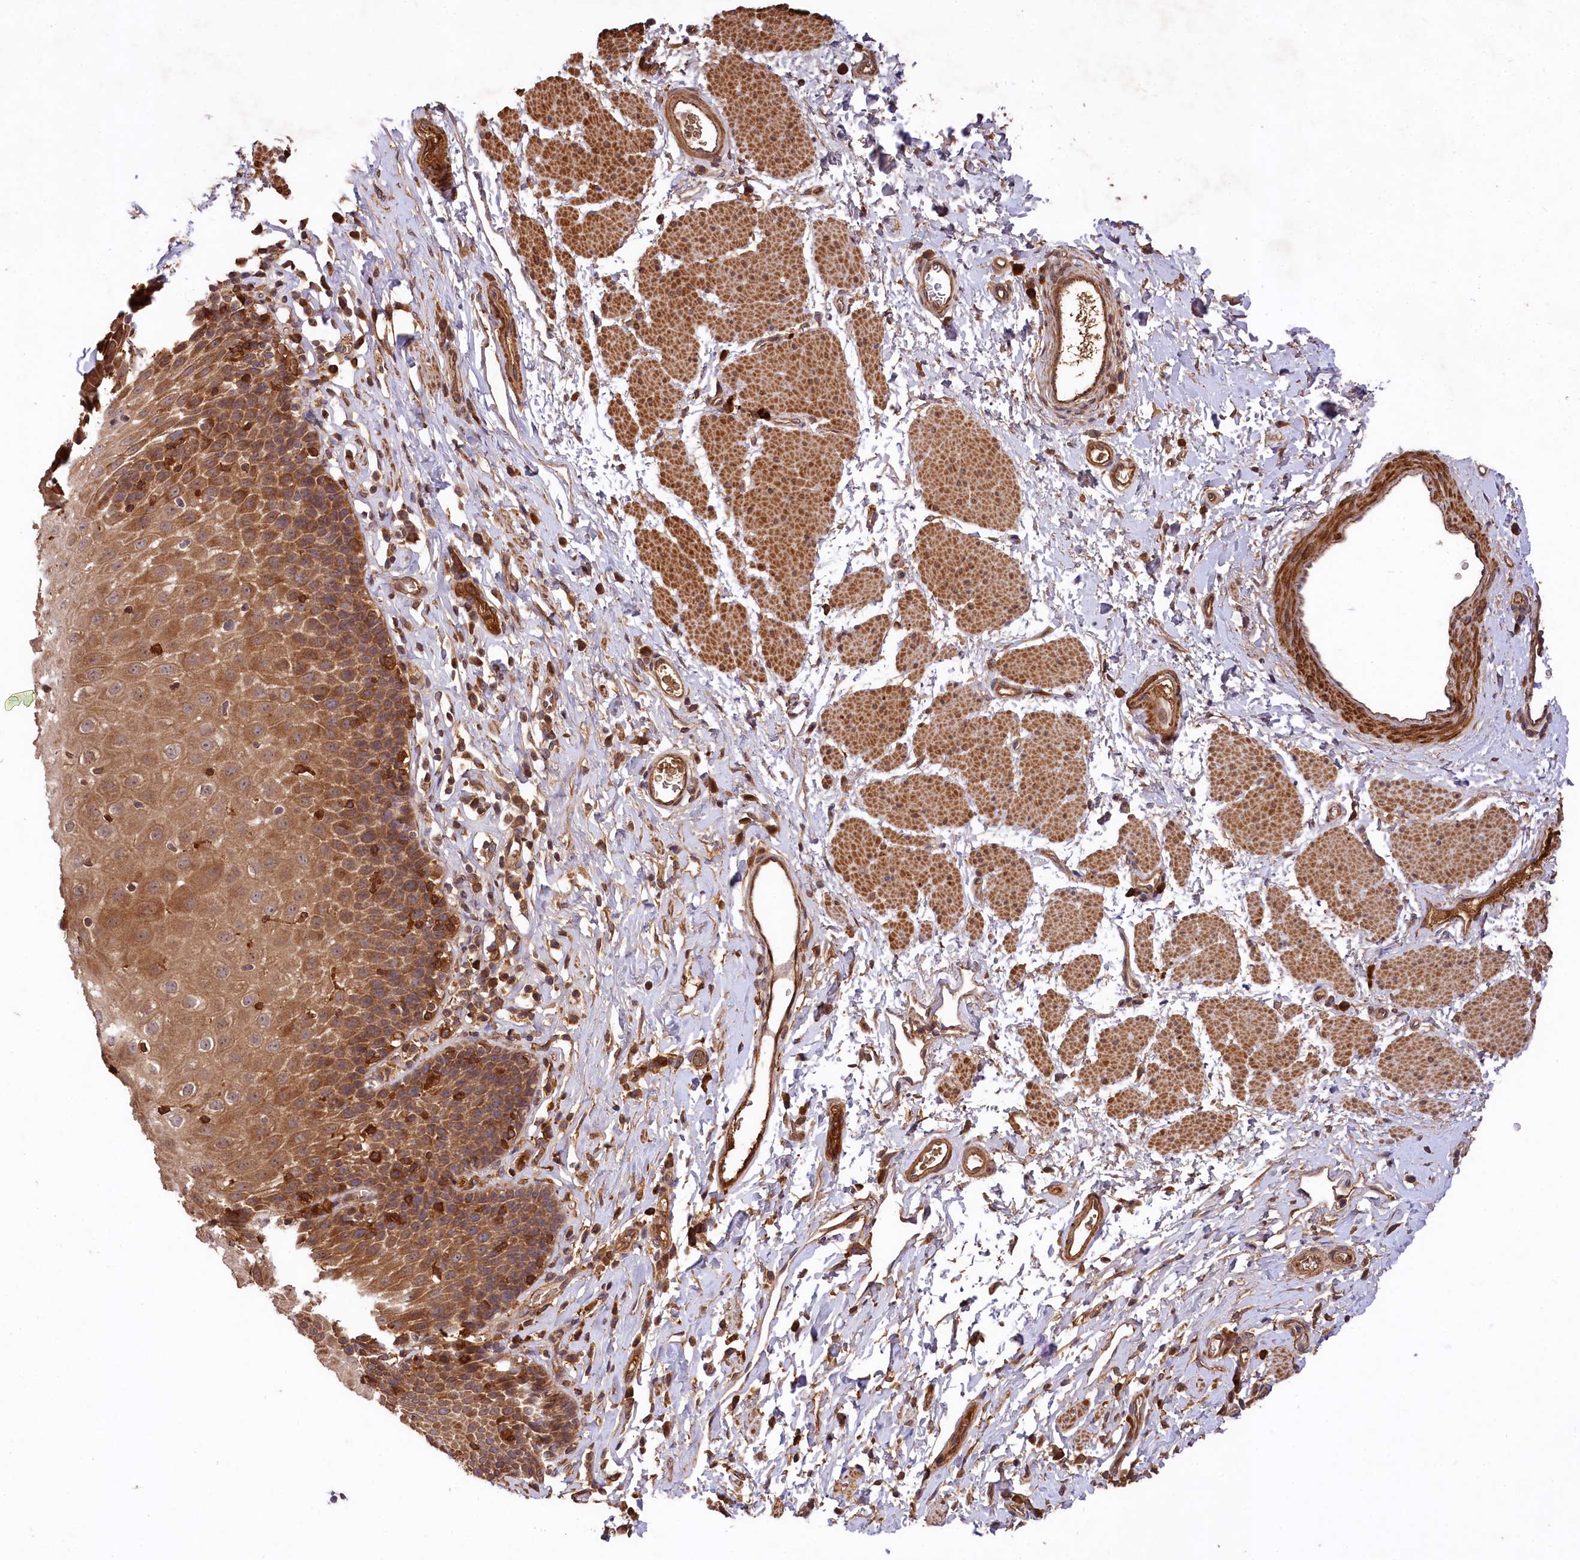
{"staining": {"intensity": "moderate", "quantity": ">75%", "location": "cytoplasmic/membranous"}, "tissue": "esophagus", "cell_type": "Squamous epithelial cells", "image_type": "normal", "snomed": [{"axis": "morphology", "description": "Normal tissue, NOS"}, {"axis": "topography", "description": "Esophagus"}], "caption": "Immunohistochemical staining of unremarkable human esophagus exhibits moderate cytoplasmic/membranous protein positivity in approximately >75% of squamous epithelial cells.", "gene": "MCF2L2", "patient": {"sex": "female", "age": 61}}